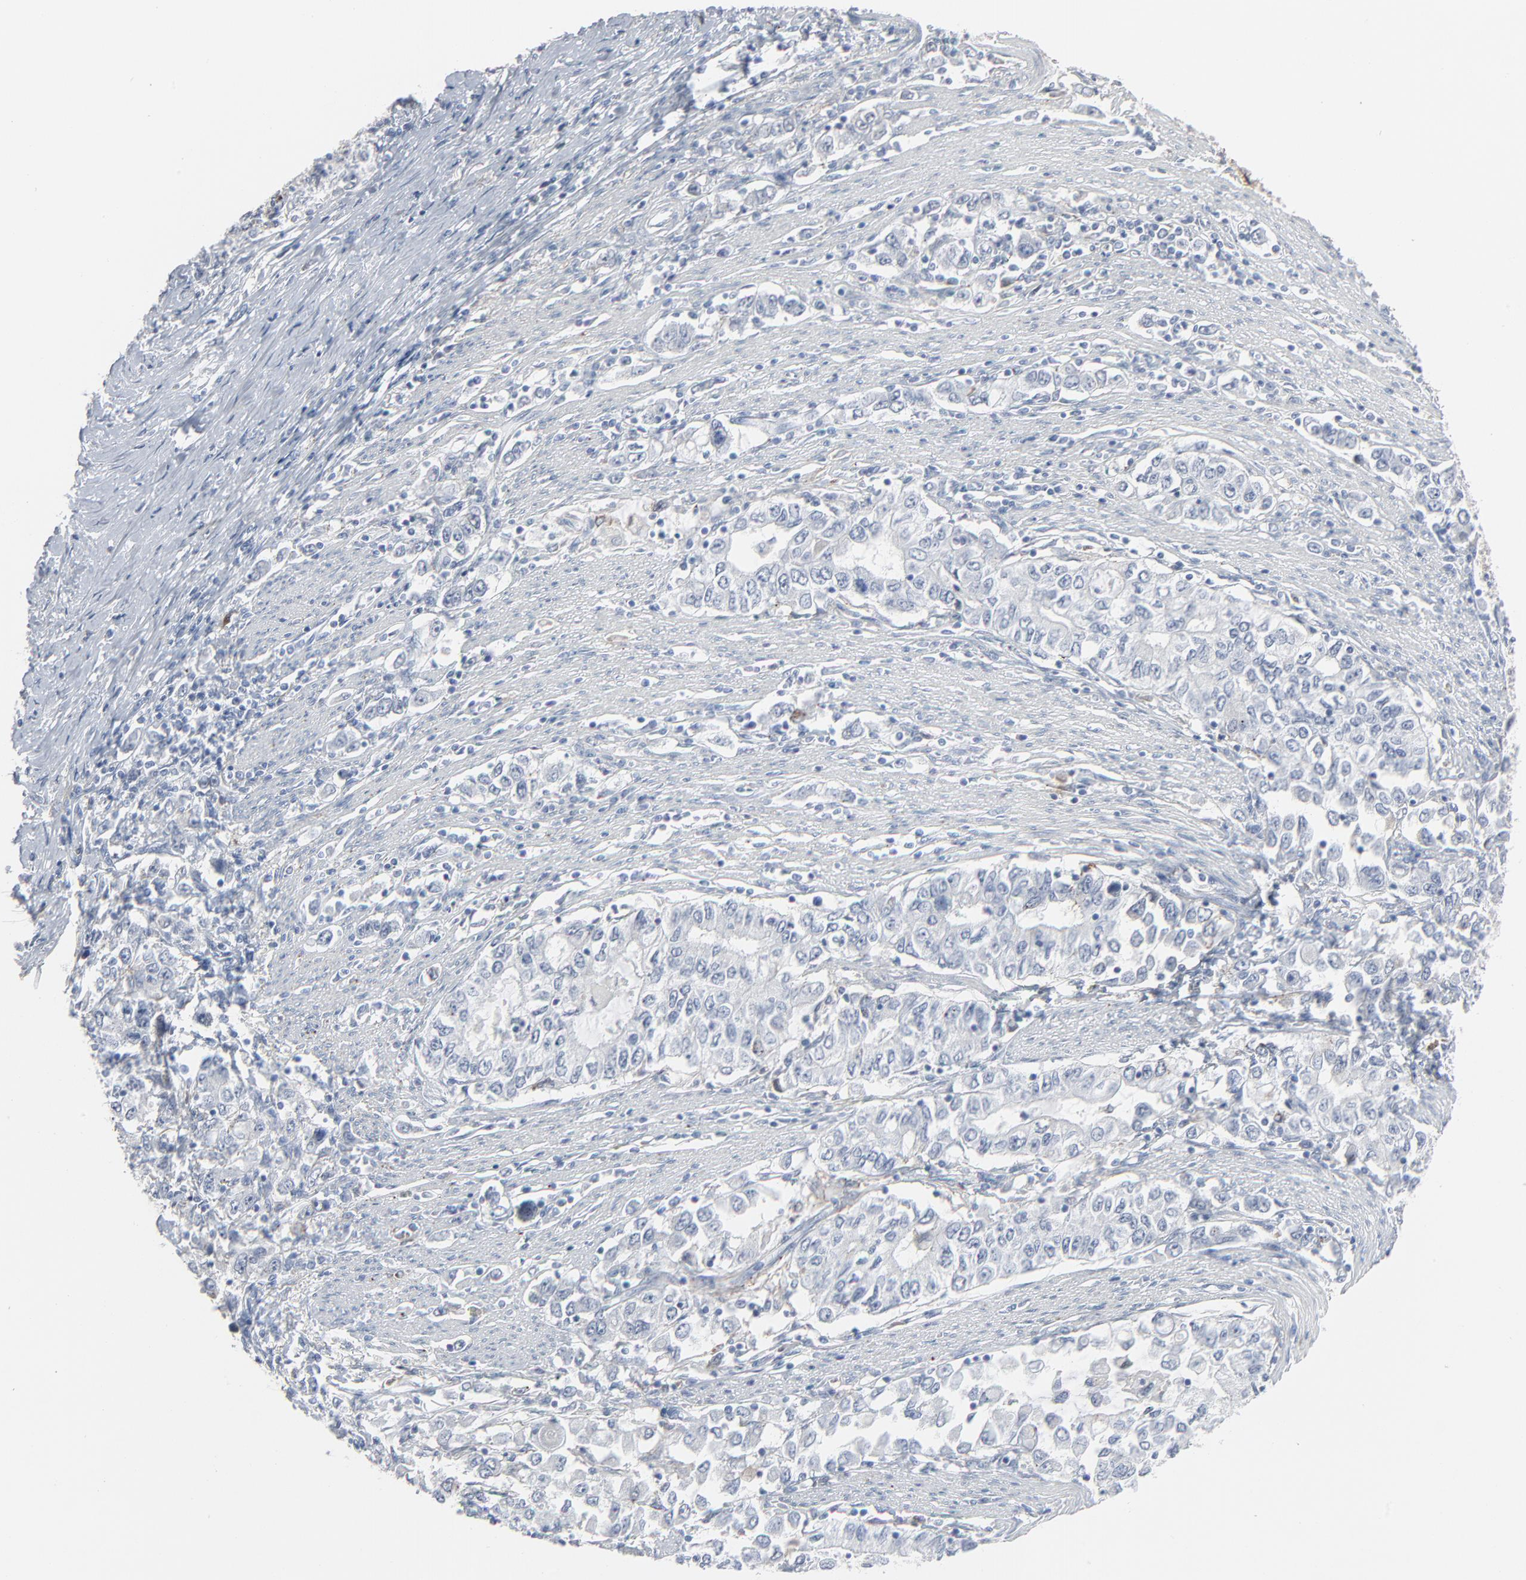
{"staining": {"intensity": "negative", "quantity": "none", "location": "none"}, "tissue": "stomach cancer", "cell_type": "Tumor cells", "image_type": "cancer", "snomed": [{"axis": "morphology", "description": "Adenocarcinoma, NOS"}, {"axis": "topography", "description": "Stomach, lower"}], "caption": "An image of stomach adenocarcinoma stained for a protein reveals no brown staining in tumor cells.", "gene": "PHGDH", "patient": {"sex": "female", "age": 72}}